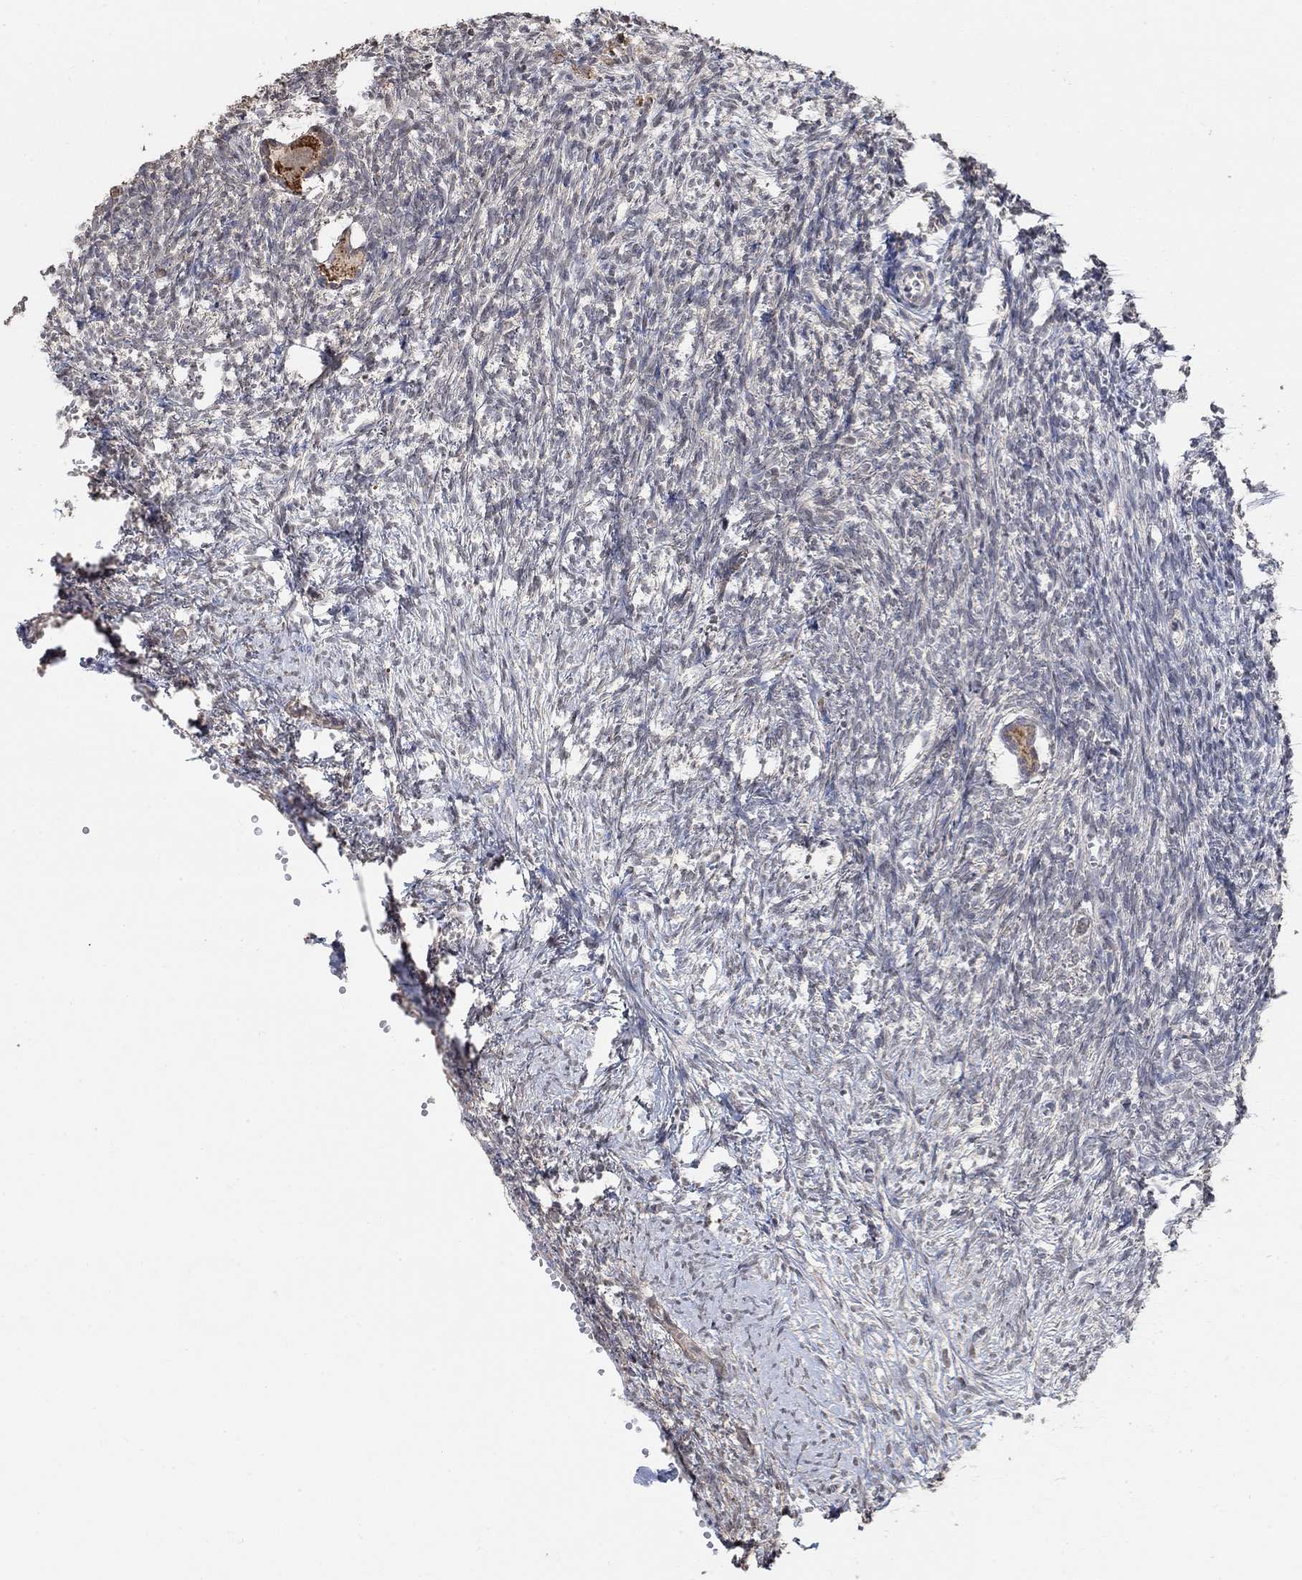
{"staining": {"intensity": "strong", "quantity": "25%-75%", "location": "cytoplasmic/membranous"}, "tissue": "ovary", "cell_type": "Follicle cells", "image_type": "normal", "snomed": [{"axis": "morphology", "description": "Normal tissue, NOS"}, {"axis": "topography", "description": "Ovary"}], "caption": "This micrograph exhibits immunohistochemistry (IHC) staining of benign ovary, with high strong cytoplasmic/membranous staining in approximately 25%-75% of follicle cells.", "gene": "UNC5B", "patient": {"sex": "female", "age": 43}}